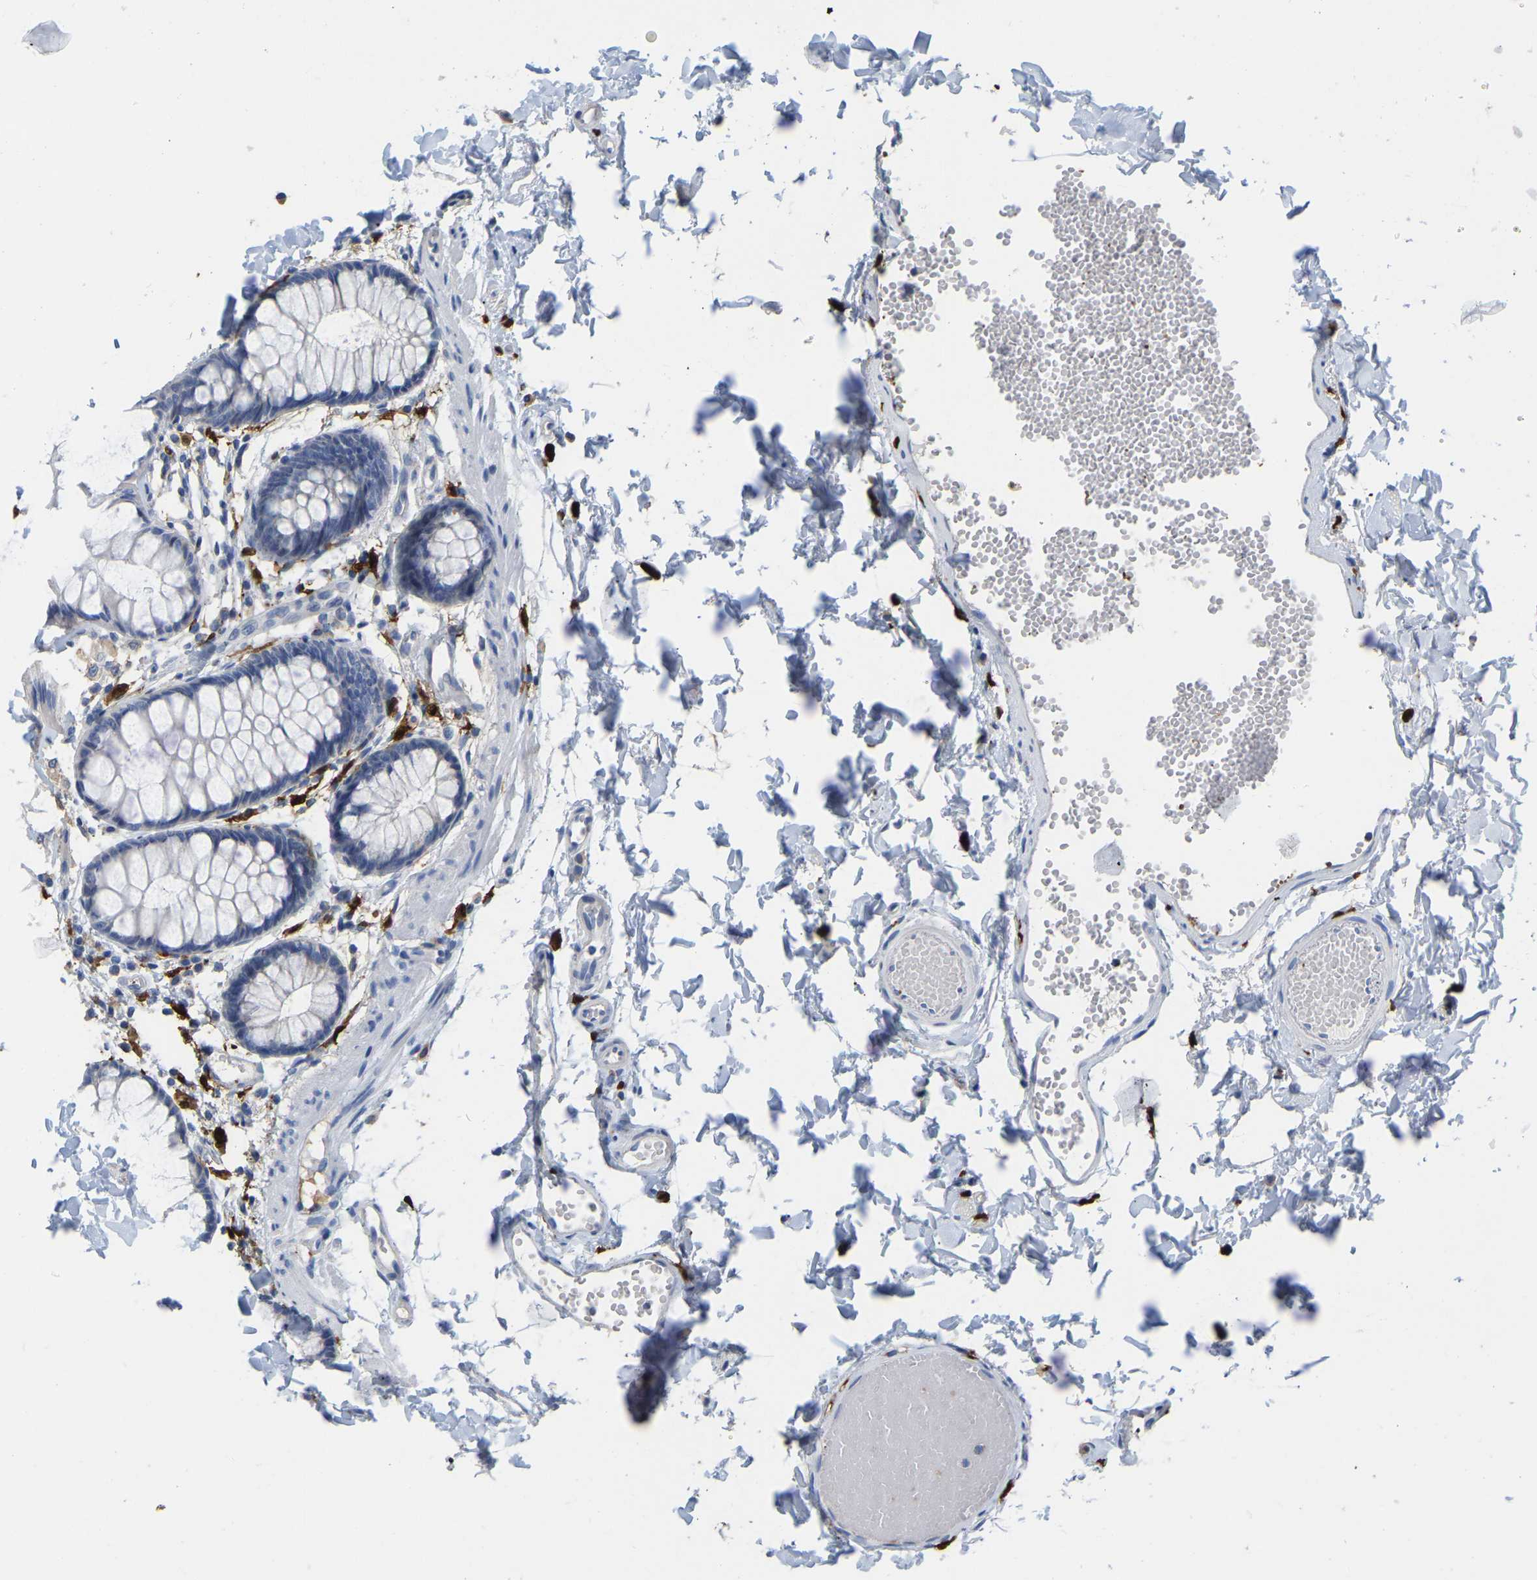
{"staining": {"intensity": "negative", "quantity": "none", "location": "none"}, "tissue": "rectum", "cell_type": "Glandular cells", "image_type": "normal", "snomed": [{"axis": "morphology", "description": "Normal tissue, NOS"}, {"axis": "topography", "description": "Rectum"}], "caption": "This is an immunohistochemistry histopathology image of normal rectum. There is no staining in glandular cells.", "gene": "ULBP2", "patient": {"sex": "female", "age": 66}}